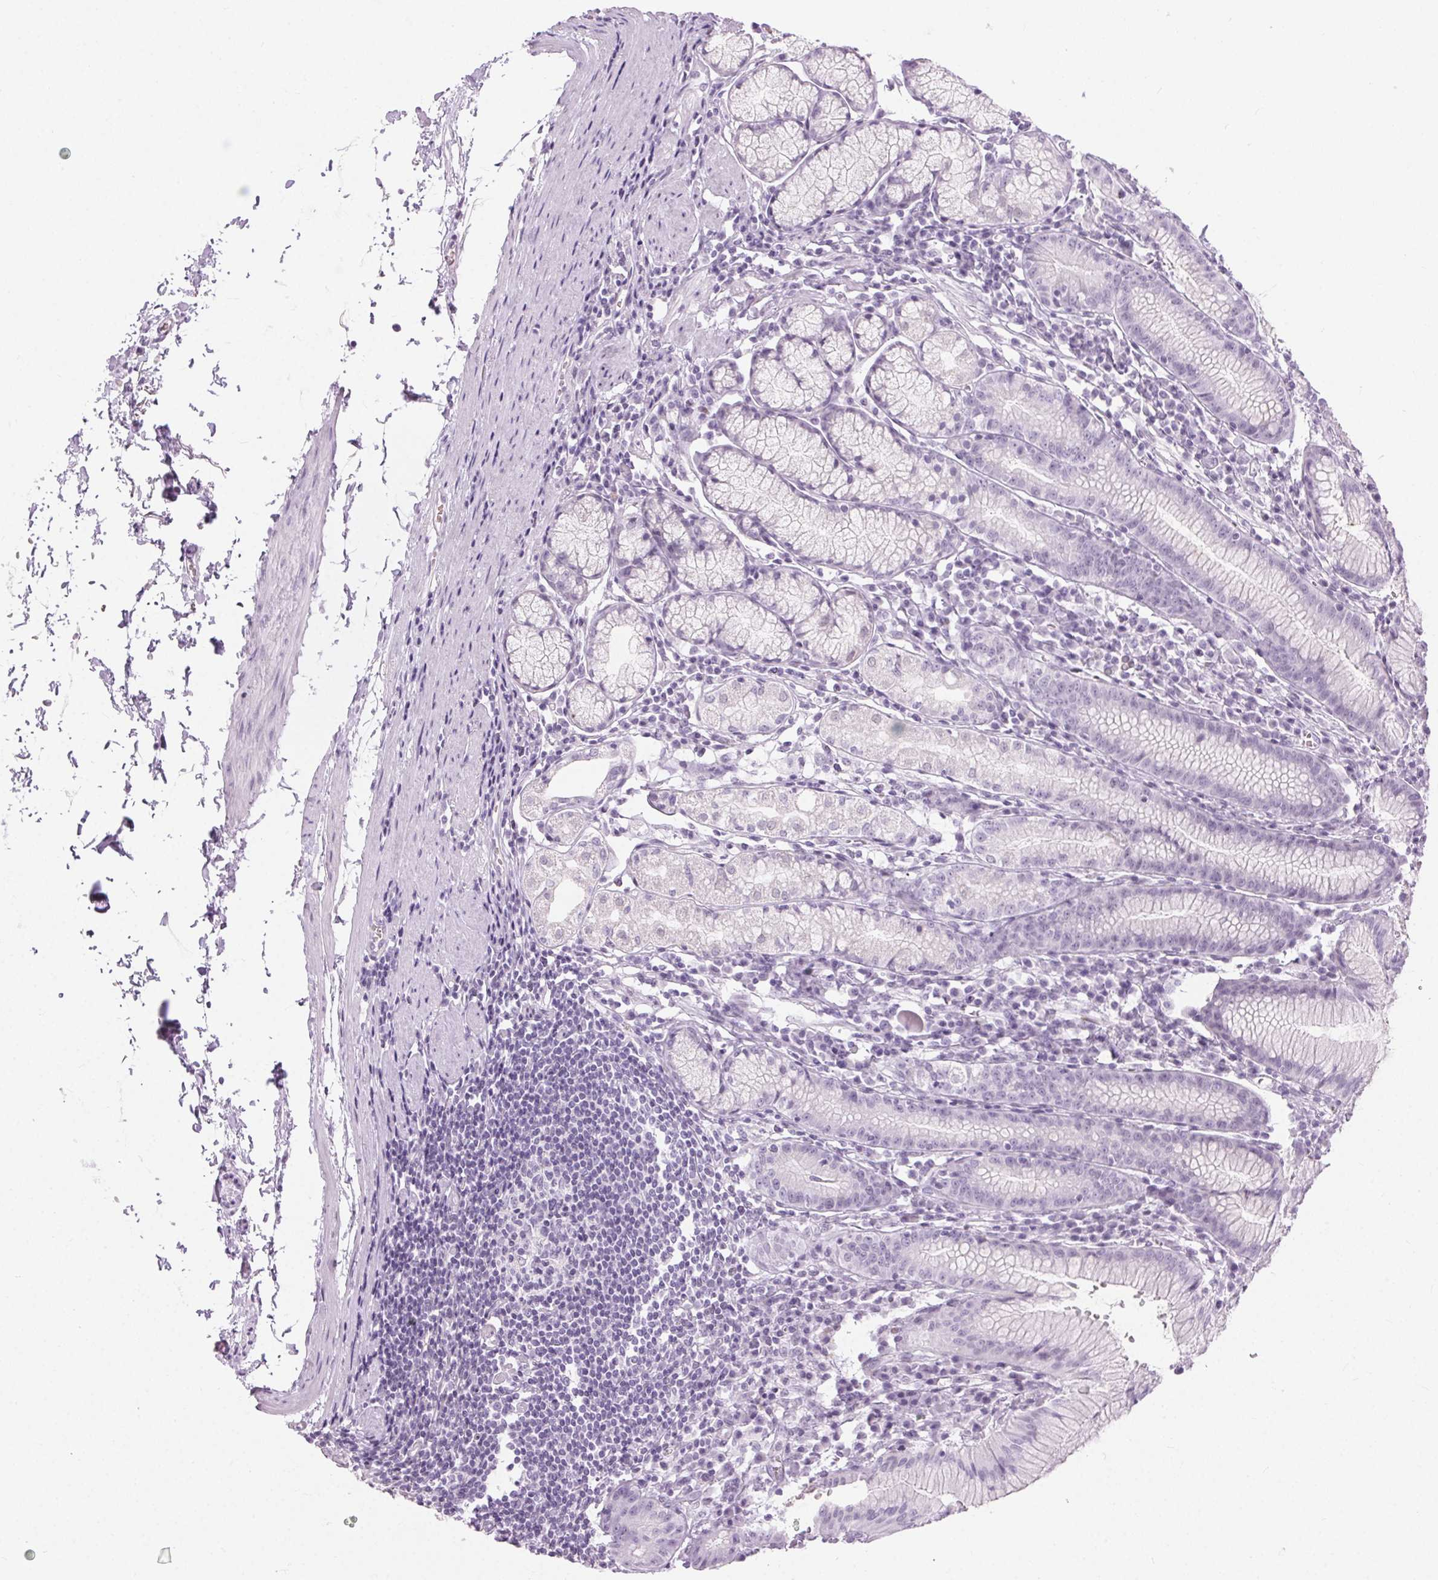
{"staining": {"intensity": "negative", "quantity": "none", "location": "none"}, "tissue": "stomach", "cell_type": "Glandular cells", "image_type": "normal", "snomed": [{"axis": "morphology", "description": "Normal tissue, NOS"}, {"axis": "topography", "description": "Stomach"}], "caption": "The image displays no significant staining in glandular cells of stomach. (DAB immunohistochemistry, high magnification).", "gene": "BEND2", "patient": {"sex": "male", "age": 55}}